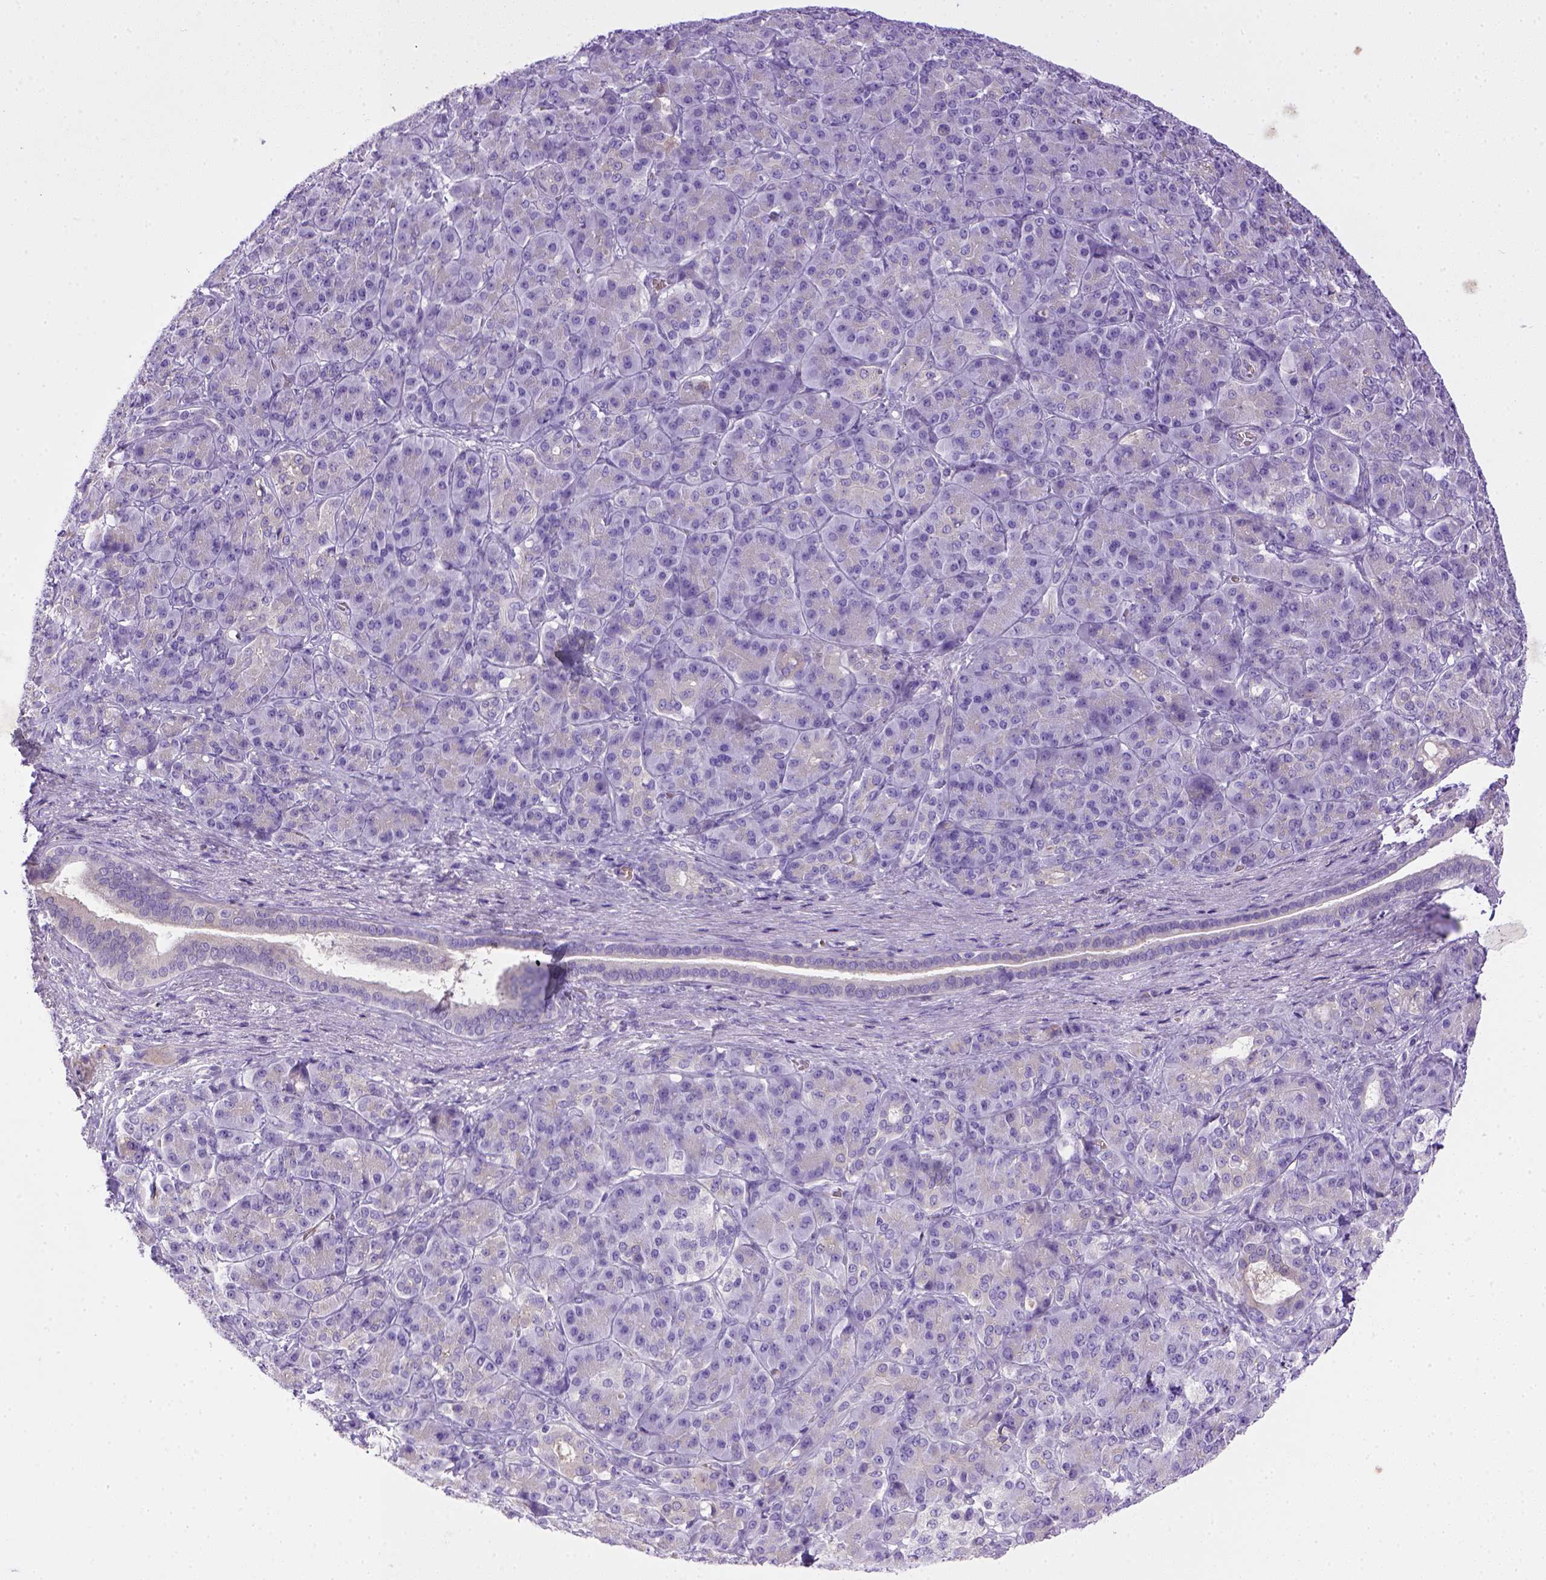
{"staining": {"intensity": "negative", "quantity": "none", "location": "none"}, "tissue": "pancreatic cancer", "cell_type": "Tumor cells", "image_type": "cancer", "snomed": [{"axis": "morphology", "description": "Normal tissue, NOS"}, {"axis": "morphology", "description": "Inflammation, NOS"}, {"axis": "morphology", "description": "Adenocarcinoma, NOS"}, {"axis": "topography", "description": "Pancreas"}], "caption": "Immunohistochemical staining of human pancreatic cancer (adenocarcinoma) reveals no significant positivity in tumor cells.", "gene": "BAAT", "patient": {"sex": "male", "age": 57}}